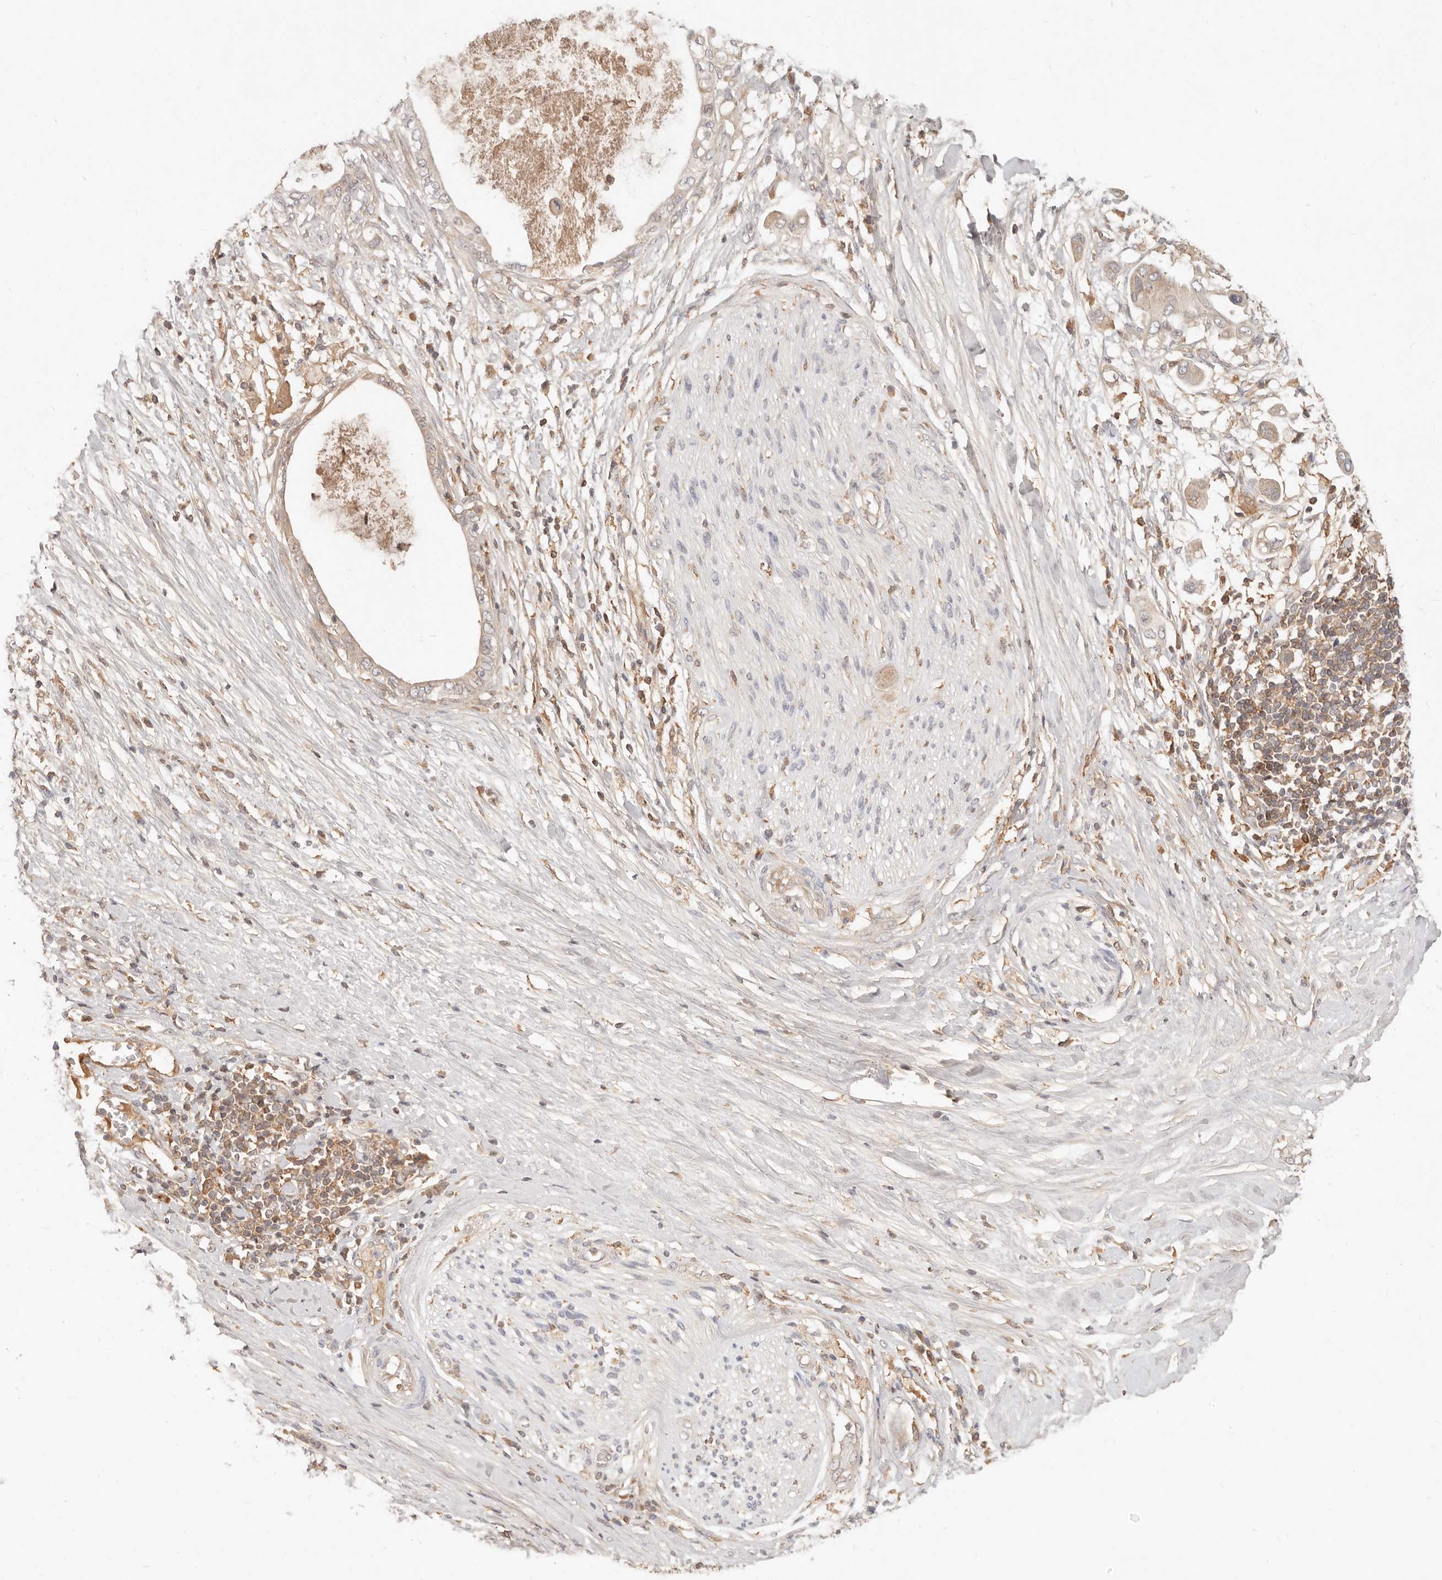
{"staining": {"intensity": "weak", "quantity": "25%-75%", "location": "cytoplasmic/membranous"}, "tissue": "pancreatic cancer", "cell_type": "Tumor cells", "image_type": "cancer", "snomed": [{"axis": "morphology", "description": "Adenocarcinoma, NOS"}, {"axis": "topography", "description": "Pancreas"}], "caption": "Brown immunohistochemical staining in human adenocarcinoma (pancreatic) demonstrates weak cytoplasmic/membranous positivity in about 25%-75% of tumor cells.", "gene": "NECAP2", "patient": {"sex": "female", "age": 56}}